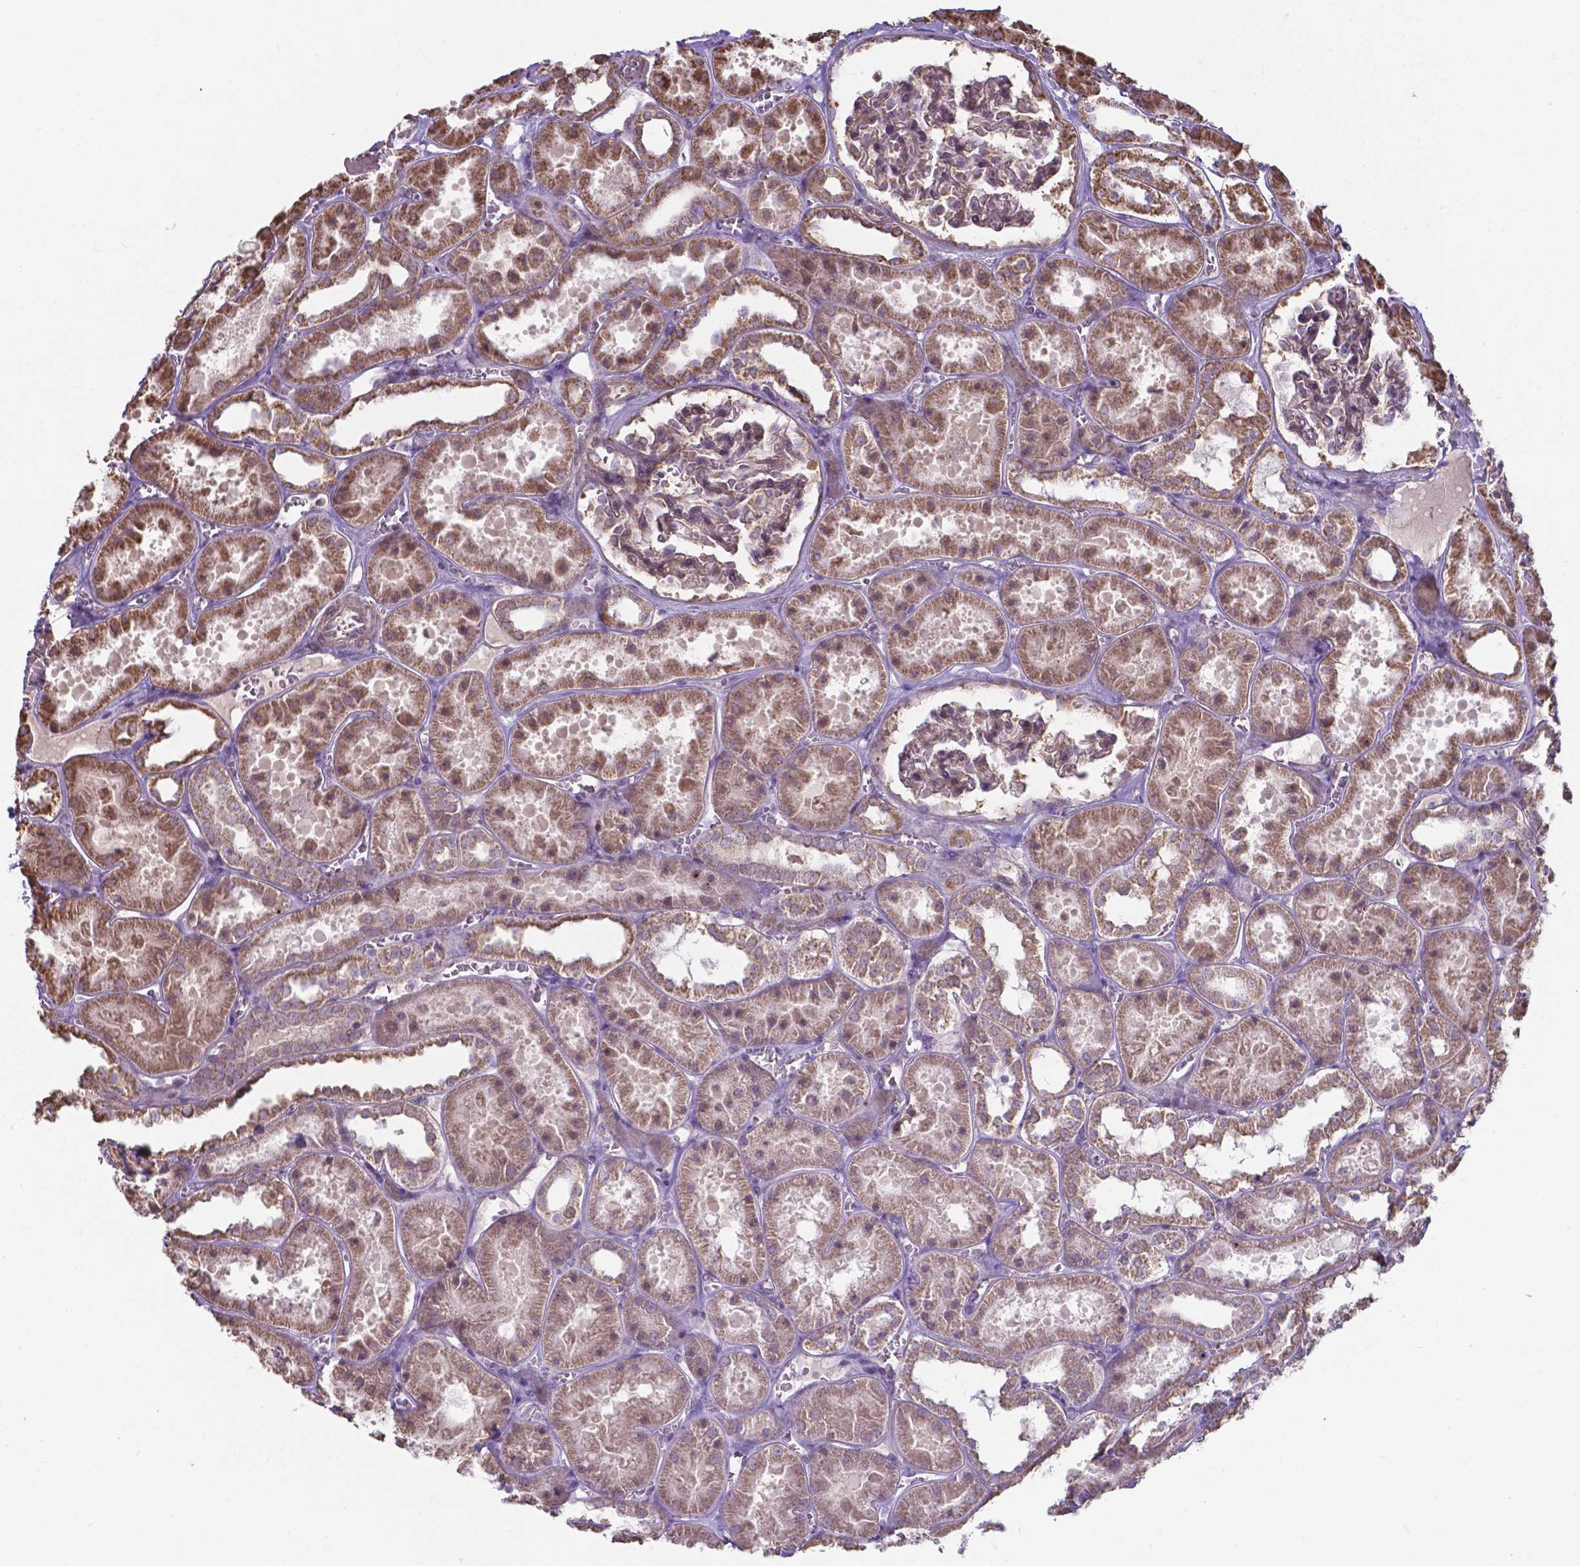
{"staining": {"intensity": "weak", "quantity": "<25%", "location": "cytoplasmic/membranous"}, "tissue": "kidney", "cell_type": "Cells in glomeruli", "image_type": "normal", "snomed": [{"axis": "morphology", "description": "Normal tissue, NOS"}, {"axis": "topography", "description": "Kidney"}], "caption": "This is an immunohistochemistry (IHC) photomicrograph of normal human kidney. There is no positivity in cells in glomeruli.", "gene": "FAM114A1", "patient": {"sex": "female", "age": 41}}